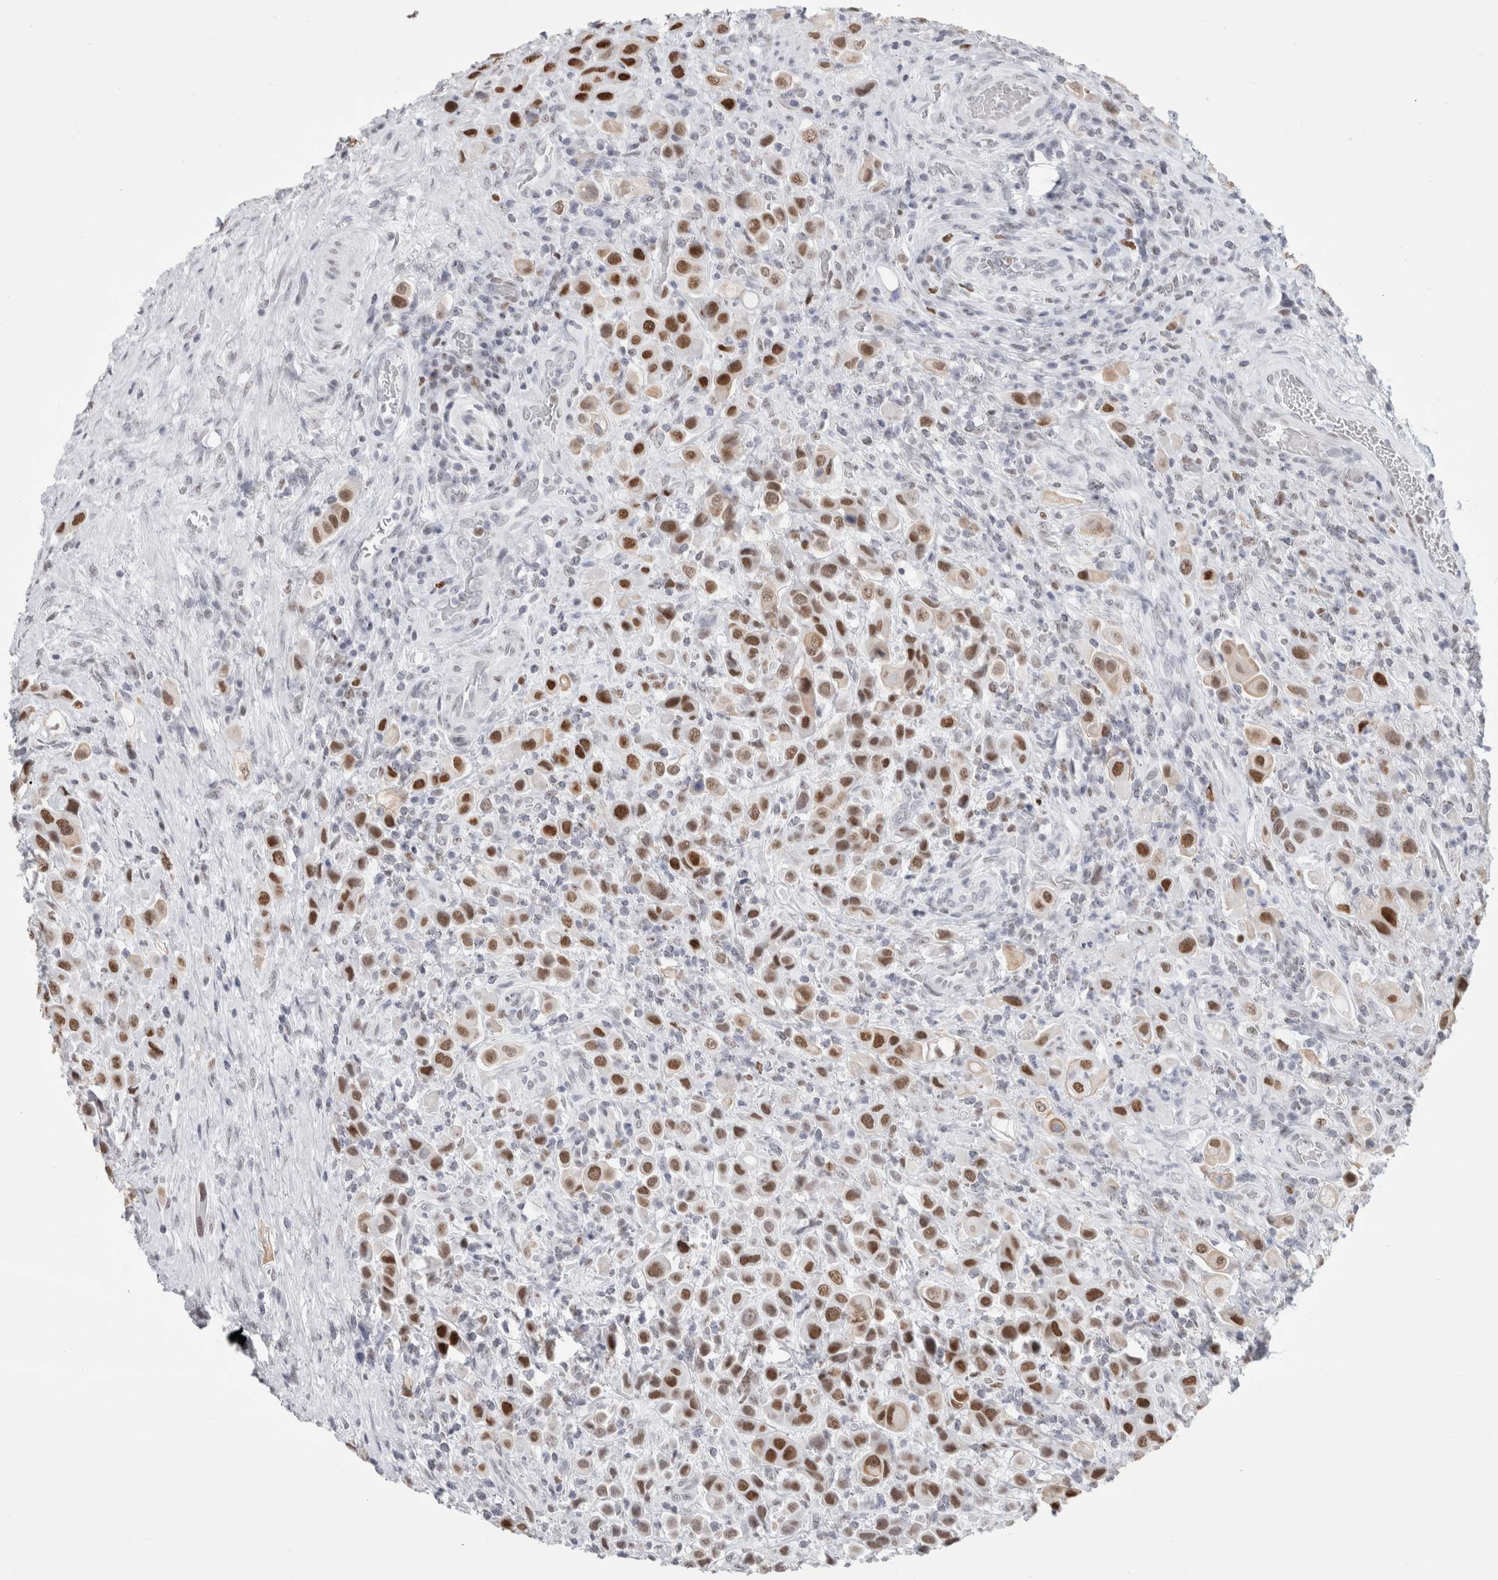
{"staining": {"intensity": "strong", "quantity": ">75%", "location": "nuclear"}, "tissue": "urothelial cancer", "cell_type": "Tumor cells", "image_type": "cancer", "snomed": [{"axis": "morphology", "description": "Urothelial carcinoma, High grade"}, {"axis": "topography", "description": "Urinary bladder"}], "caption": "The photomicrograph reveals immunohistochemical staining of high-grade urothelial carcinoma. There is strong nuclear expression is appreciated in about >75% of tumor cells.", "gene": "SMARCC1", "patient": {"sex": "male", "age": 50}}